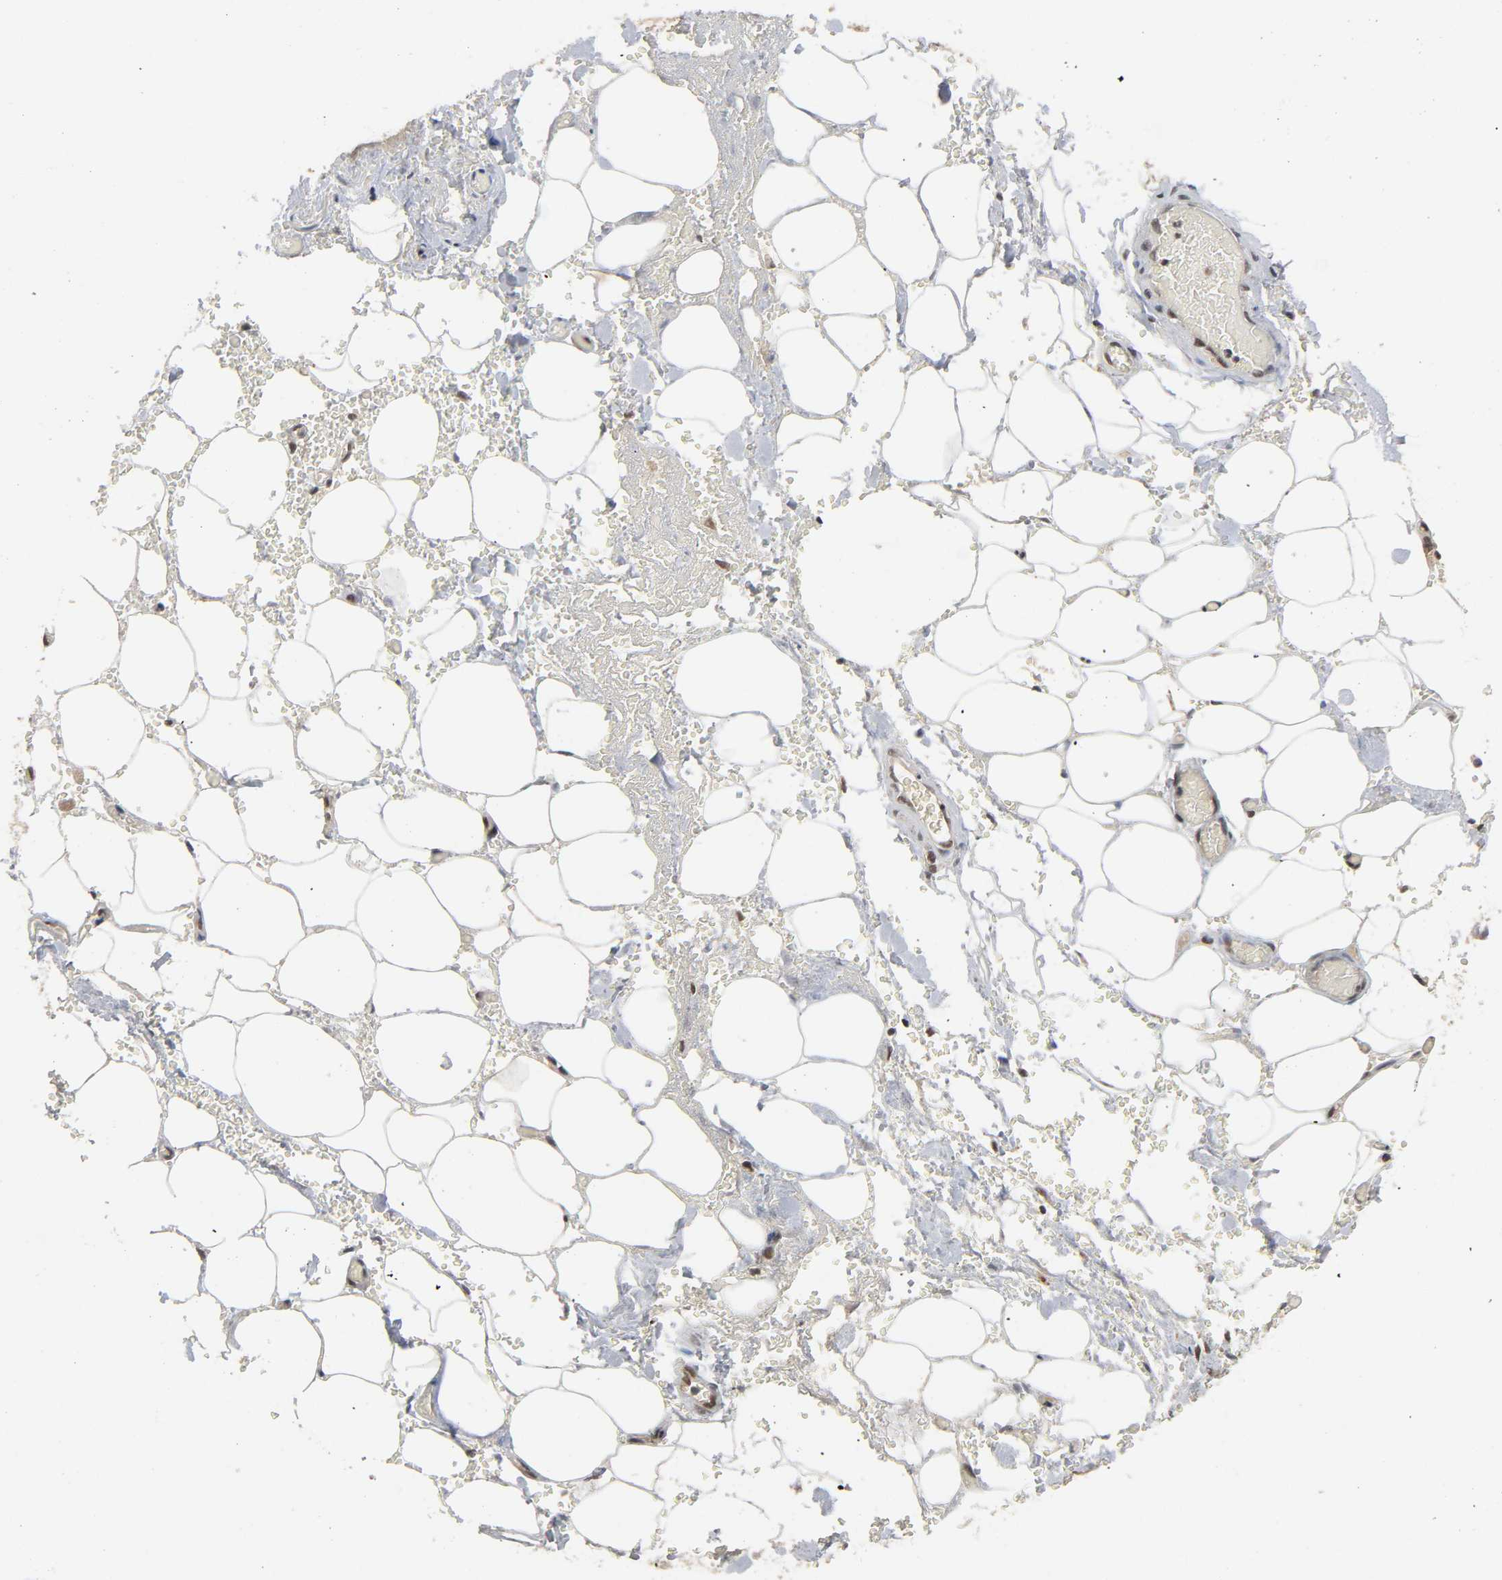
{"staining": {"intensity": "strong", "quantity": ">75%", "location": "nuclear"}, "tissue": "adipose tissue", "cell_type": "Adipocytes", "image_type": "normal", "snomed": [{"axis": "morphology", "description": "Normal tissue, NOS"}, {"axis": "morphology", "description": "Cholangiocarcinoma"}, {"axis": "topography", "description": "Liver"}, {"axis": "topography", "description": "Peripheral nerve tissue"}], "caption": "Immunohistochemical staining of benign adipose tissue exhibits high levels of strong nuclear expression in about >75% of adipocytes.", "gene": "ZNF384", "patient": {"sex": "male", "age": 50}}